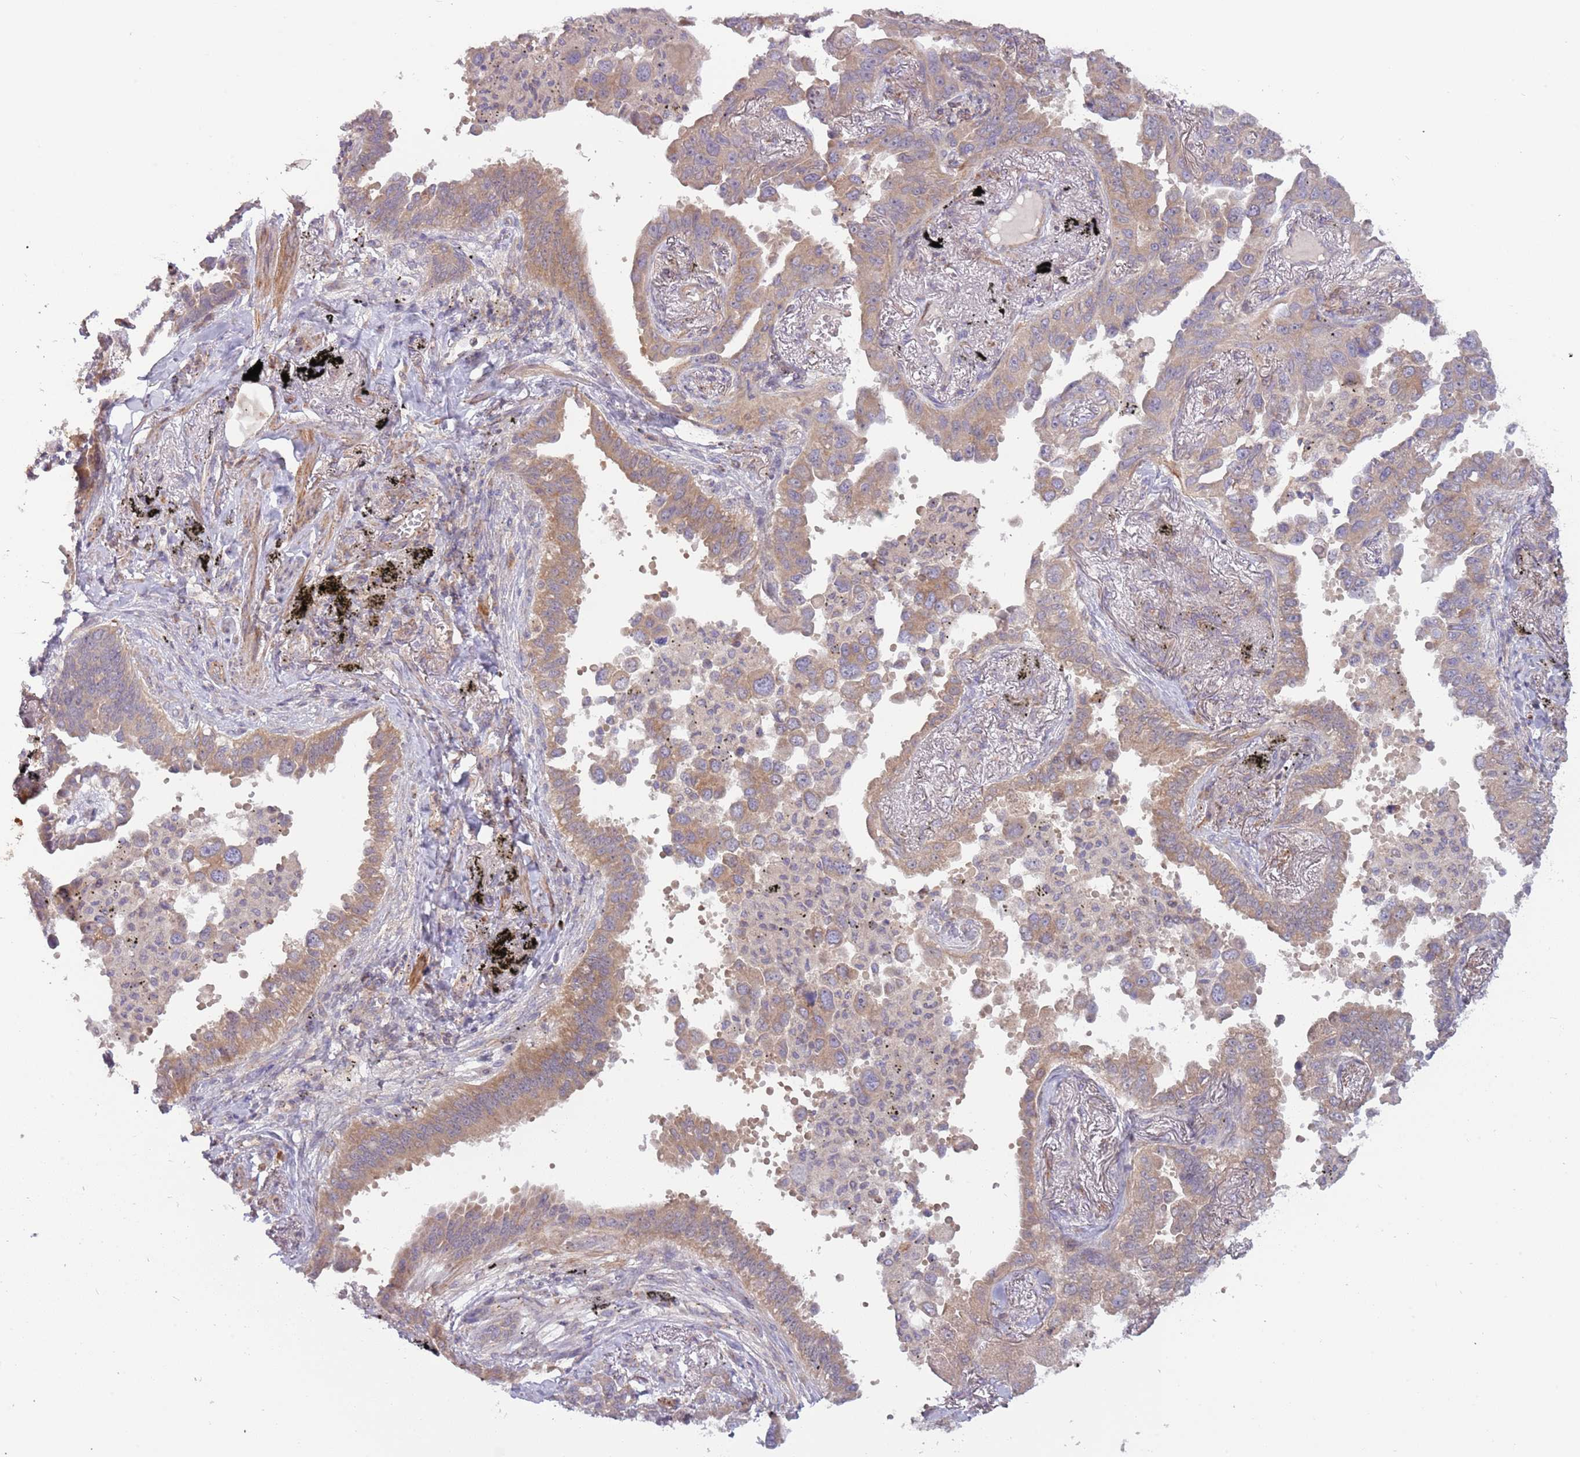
{"staining": {"intensity": "moderate", "quantity": ">75%", "location": "cytoplasmic/membranous"}, "tissue": "lung cancer", "cell_type": "Tumor cells", "image_type": "cancer", "snomed": [{"axis": "morphology", "description": "Adenocarcinoma, NOS"}, {"axis": "topography", "description": "Lung"}], "caption": "Lung adenocarcinoma stained with immunohistochemistry shows moderate cytoplasmic/membranous positivity in approximately >75% of tumor cells. (DAB IHC, brown staining for protein, blue staining for nuclei).", "gene": "DTD2", "patient": {"sex": "male", "age": 67}}